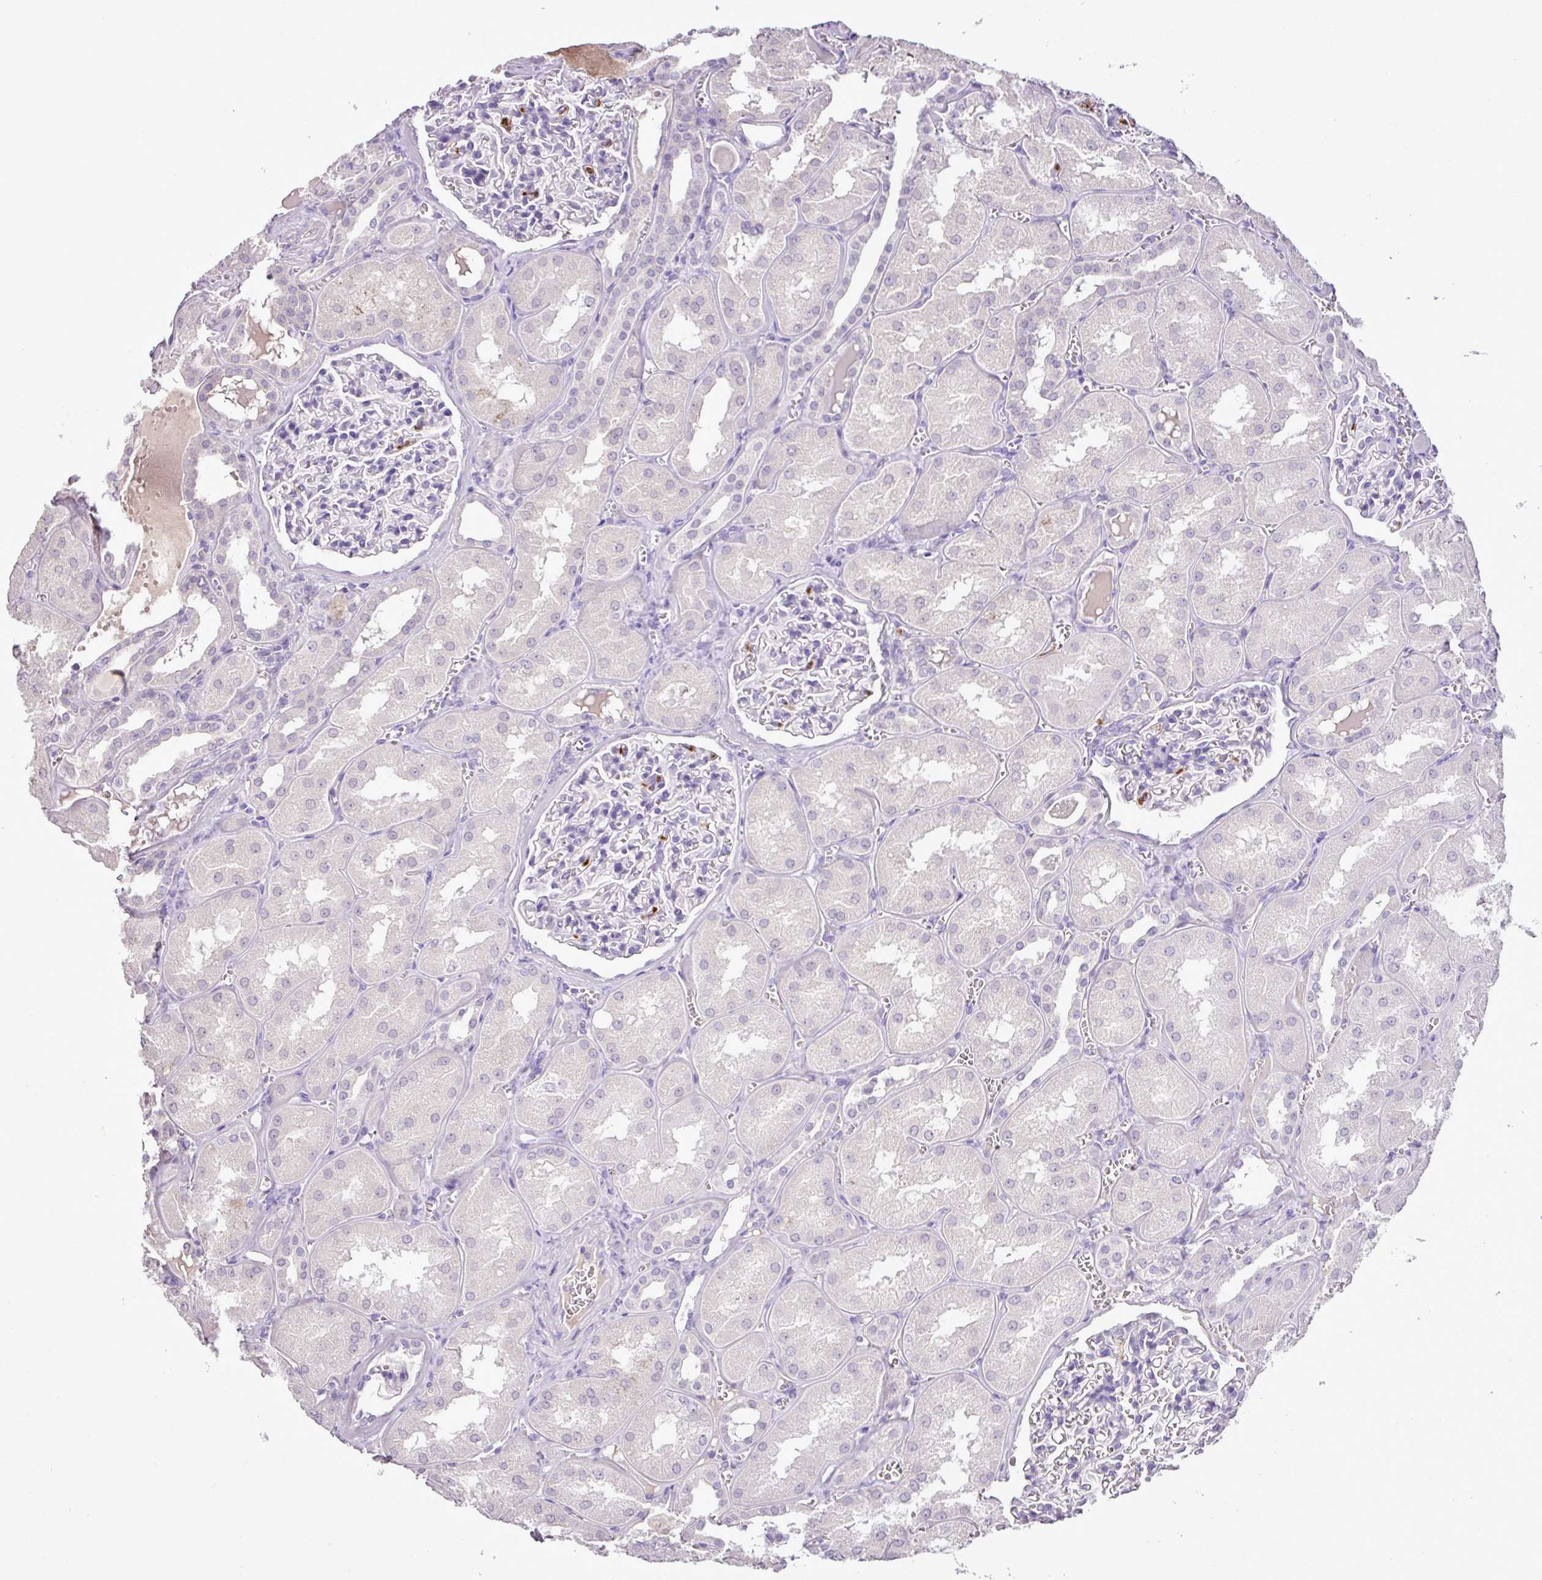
{"staining": {"intensity": "negative", "quantity": "none", "location": "none"}, "tissue": "kidney", "cell_type": "Cells in glomeruli", "image_type": "normal", "snomed": [{"axis": "morphology", "description": "Normal tissue, NOS"}, {"axis": "topography", "description": "Kidney"}], "caption": "Immunohistochemistry (IHC) of normal kidney demonstrates no expression in cells in glomeruli.", "gene": "HTR3E", "patient": {"sex": "male", "age": 61}}